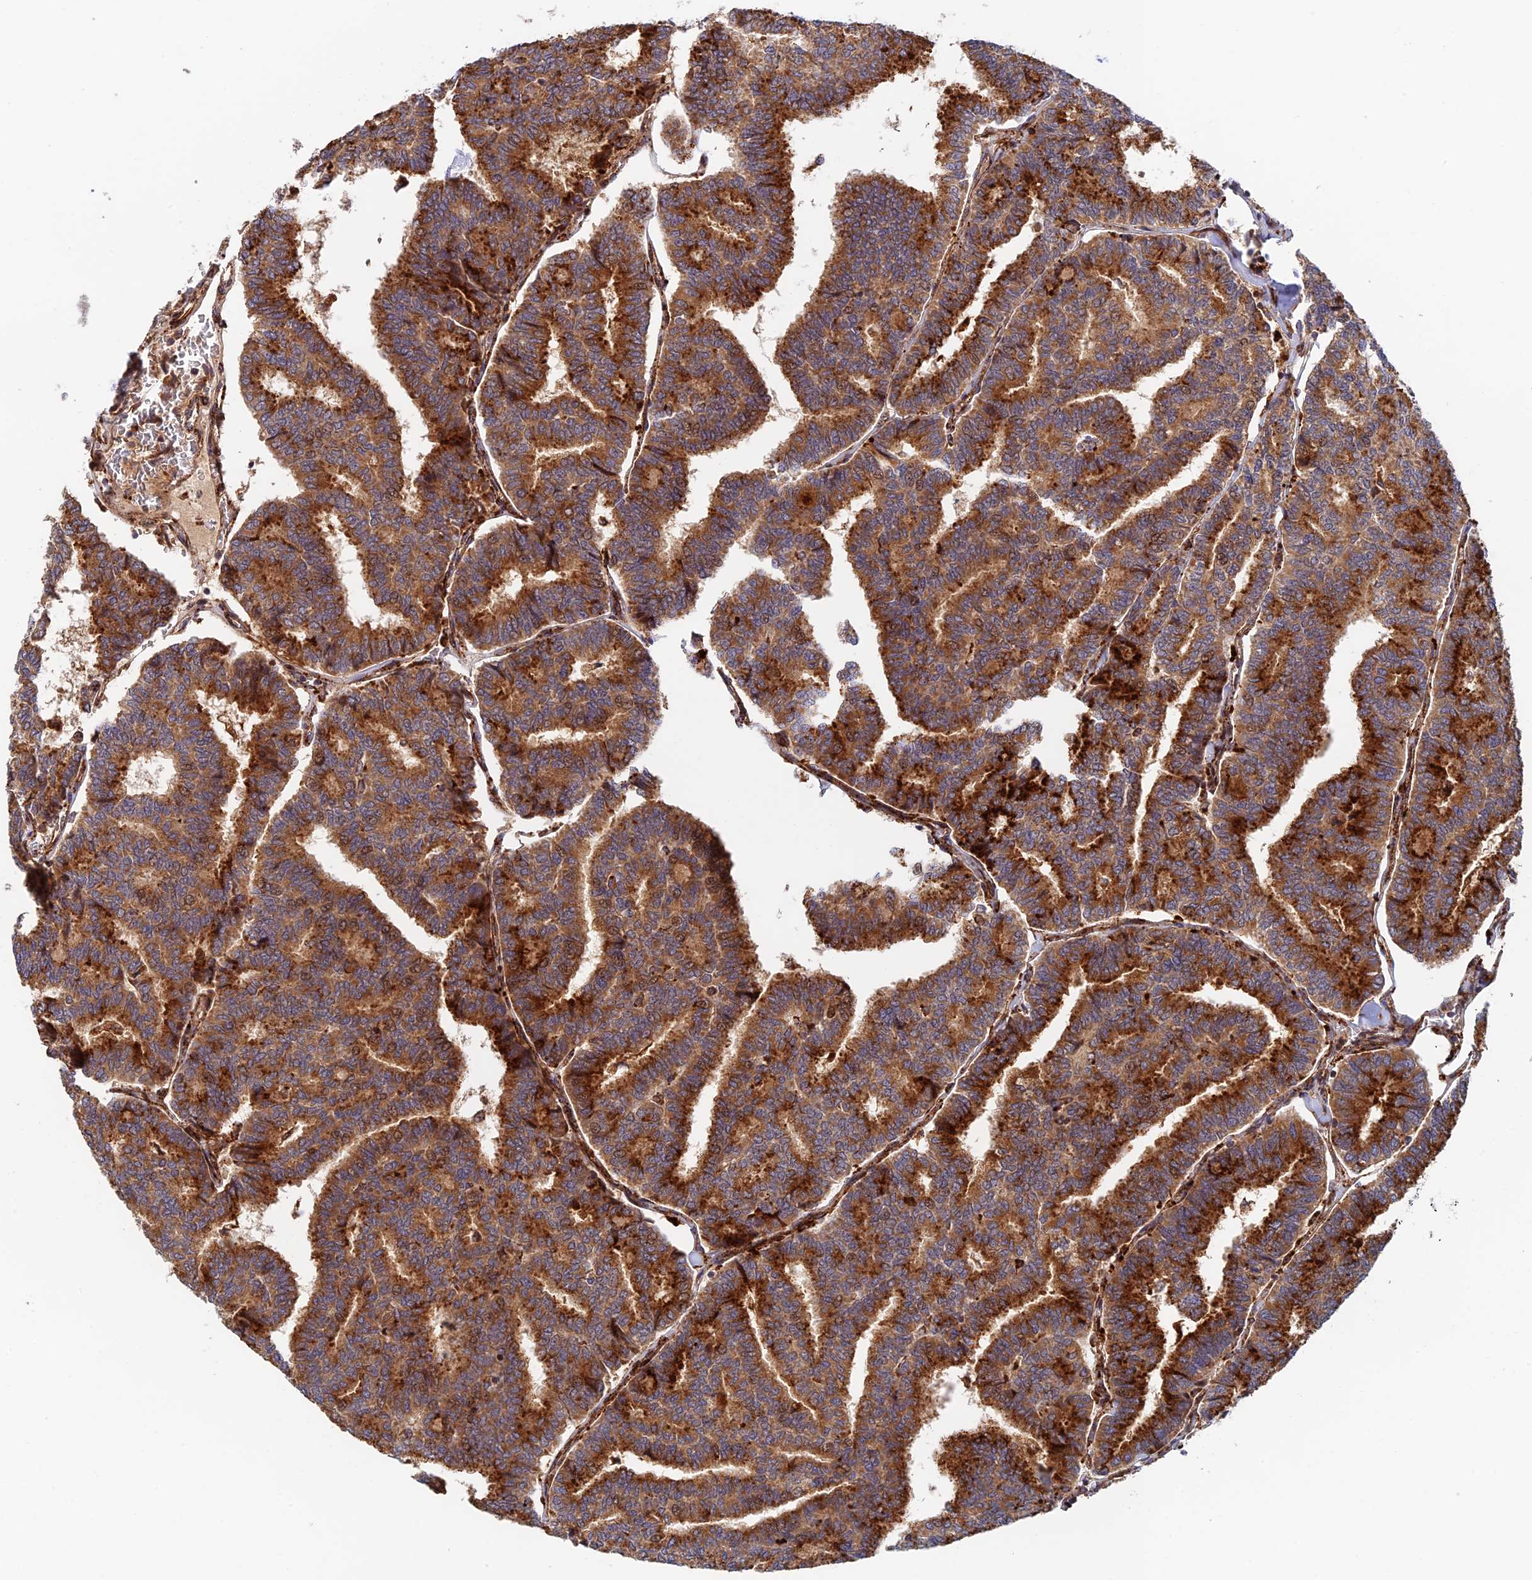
{"staining": {"intensity": "strong", "quantity": ">75%", "location": "cytoplasmic/membranous"}, "tissue": "thyroid cancer", "cell_type": "Tumor cells", "image_type": "cancer", "snomed": [{"axis": "morphology", "description": "Papillary adenocarcinoma, NOS"}, {"axis": "topography", "description": "Thyroid gland"}], "caption": "Immunohistochemistry photomicrograph of neoplastic tissue: papillary adenocarcinoma (thyroid) stained using immunohistochemistry displays high levels of strong protein expression localized specifically in the cytoplasmic/membranous of tumor cells, appearing as a cytoplasmic/membranous brown color.", "gene": "PPP2R3C", "patient": {"sex": "female", "age": 35}}